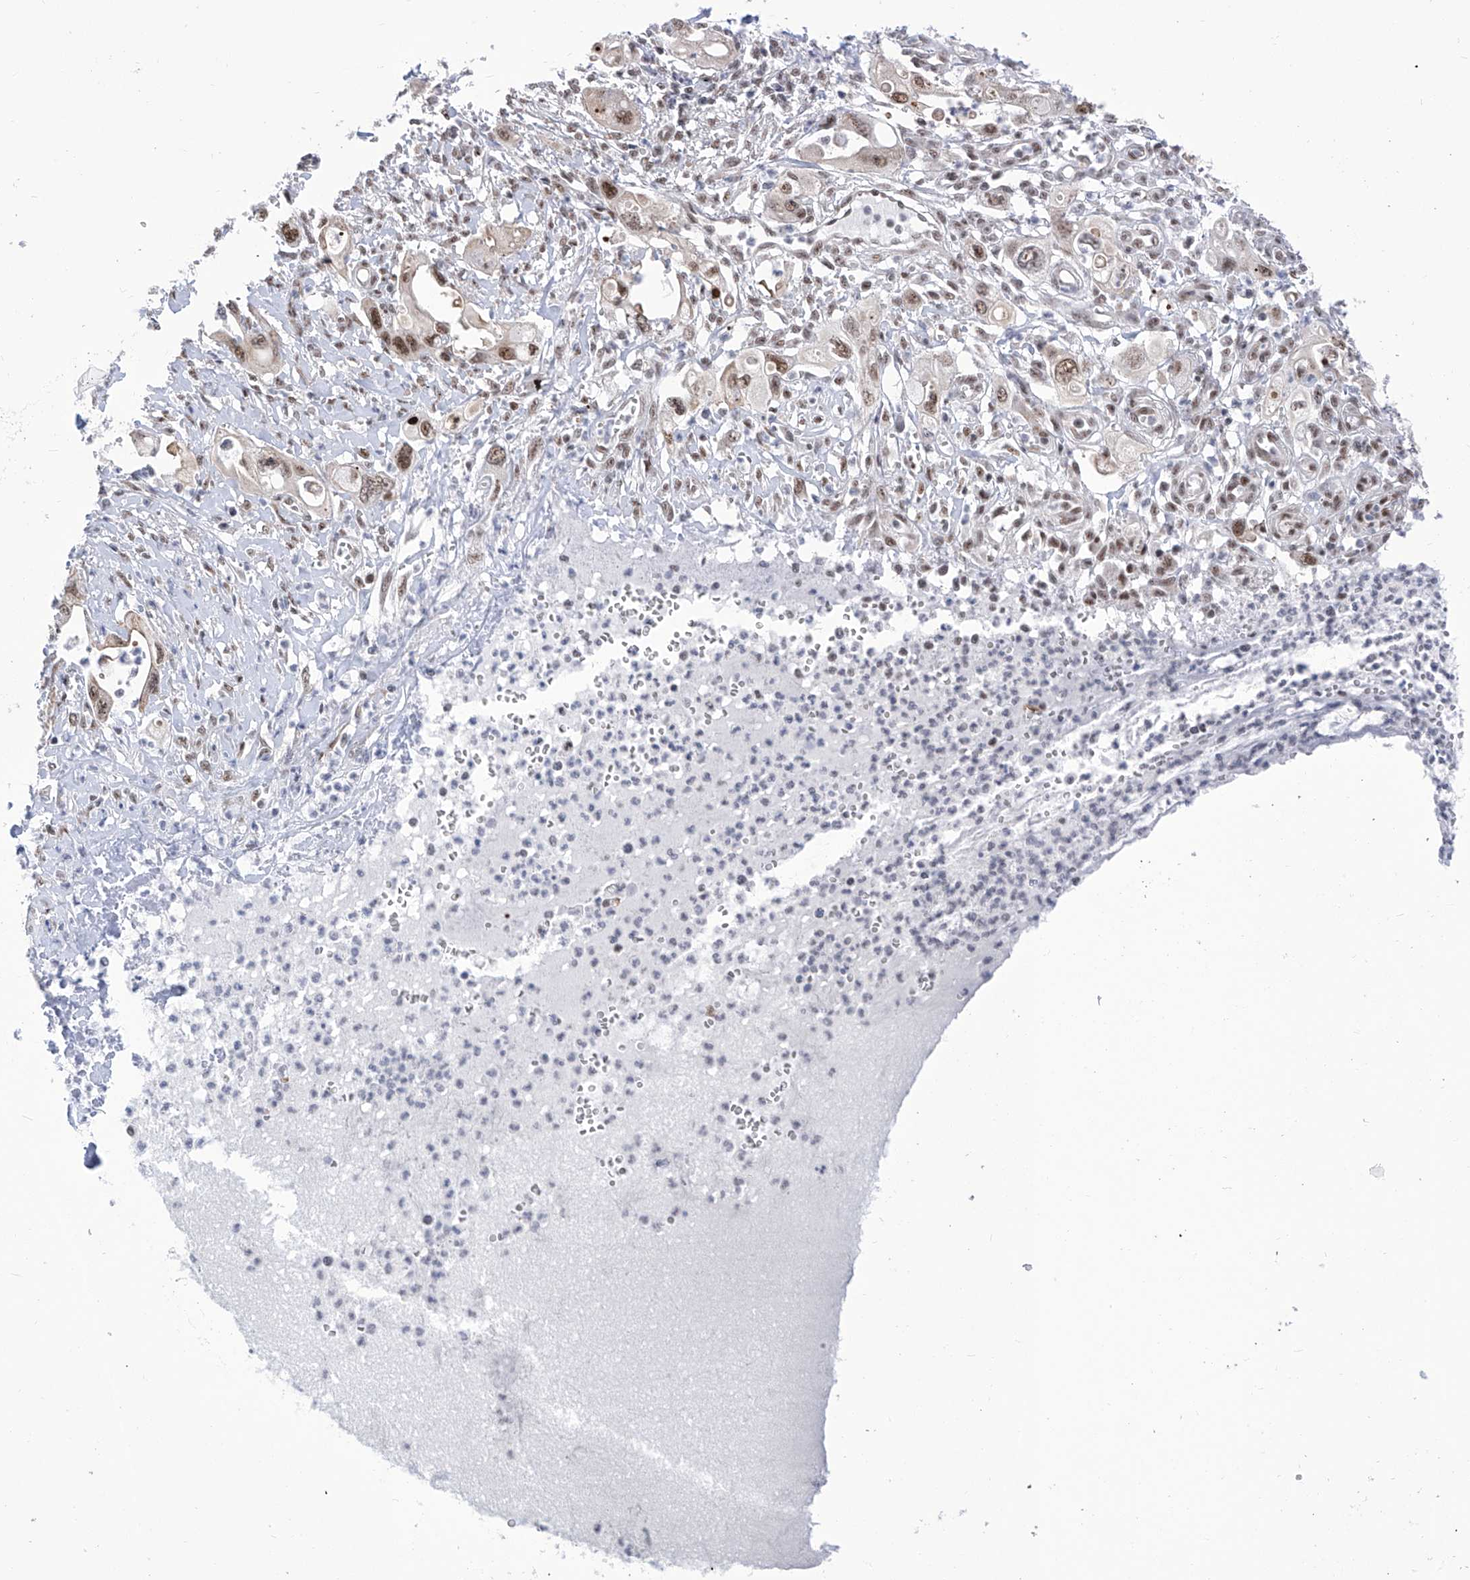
{"staining": {"intensity": "moderate", "quantity": ">75%", "location": "nuclear"}, "tissue": "pancreatic cancer", "cell_type": "Tumor cells", "image_type": "cancer", "snomed": [{"axis": "morphology", "description": "Adenocarcinoma, NOS"}, {"axis": "topography", "description": "Pancreas"}], "caption": "High-magnification brightfield microscopy of pancreatic cancer stained with DAB (3,3'-diaminobenzidine) (brown) and counterstained with hematoxylin (blue). tumor cells exhibit moderate nuclear staining is appreciated in about>75% of cells. The staining was performed using DAB, with brown indicating positive protein expression. Nuclei are stained blue with hematoxylin.", "gene": "SART1", "patient": {"sex": "male", "age": 68}}